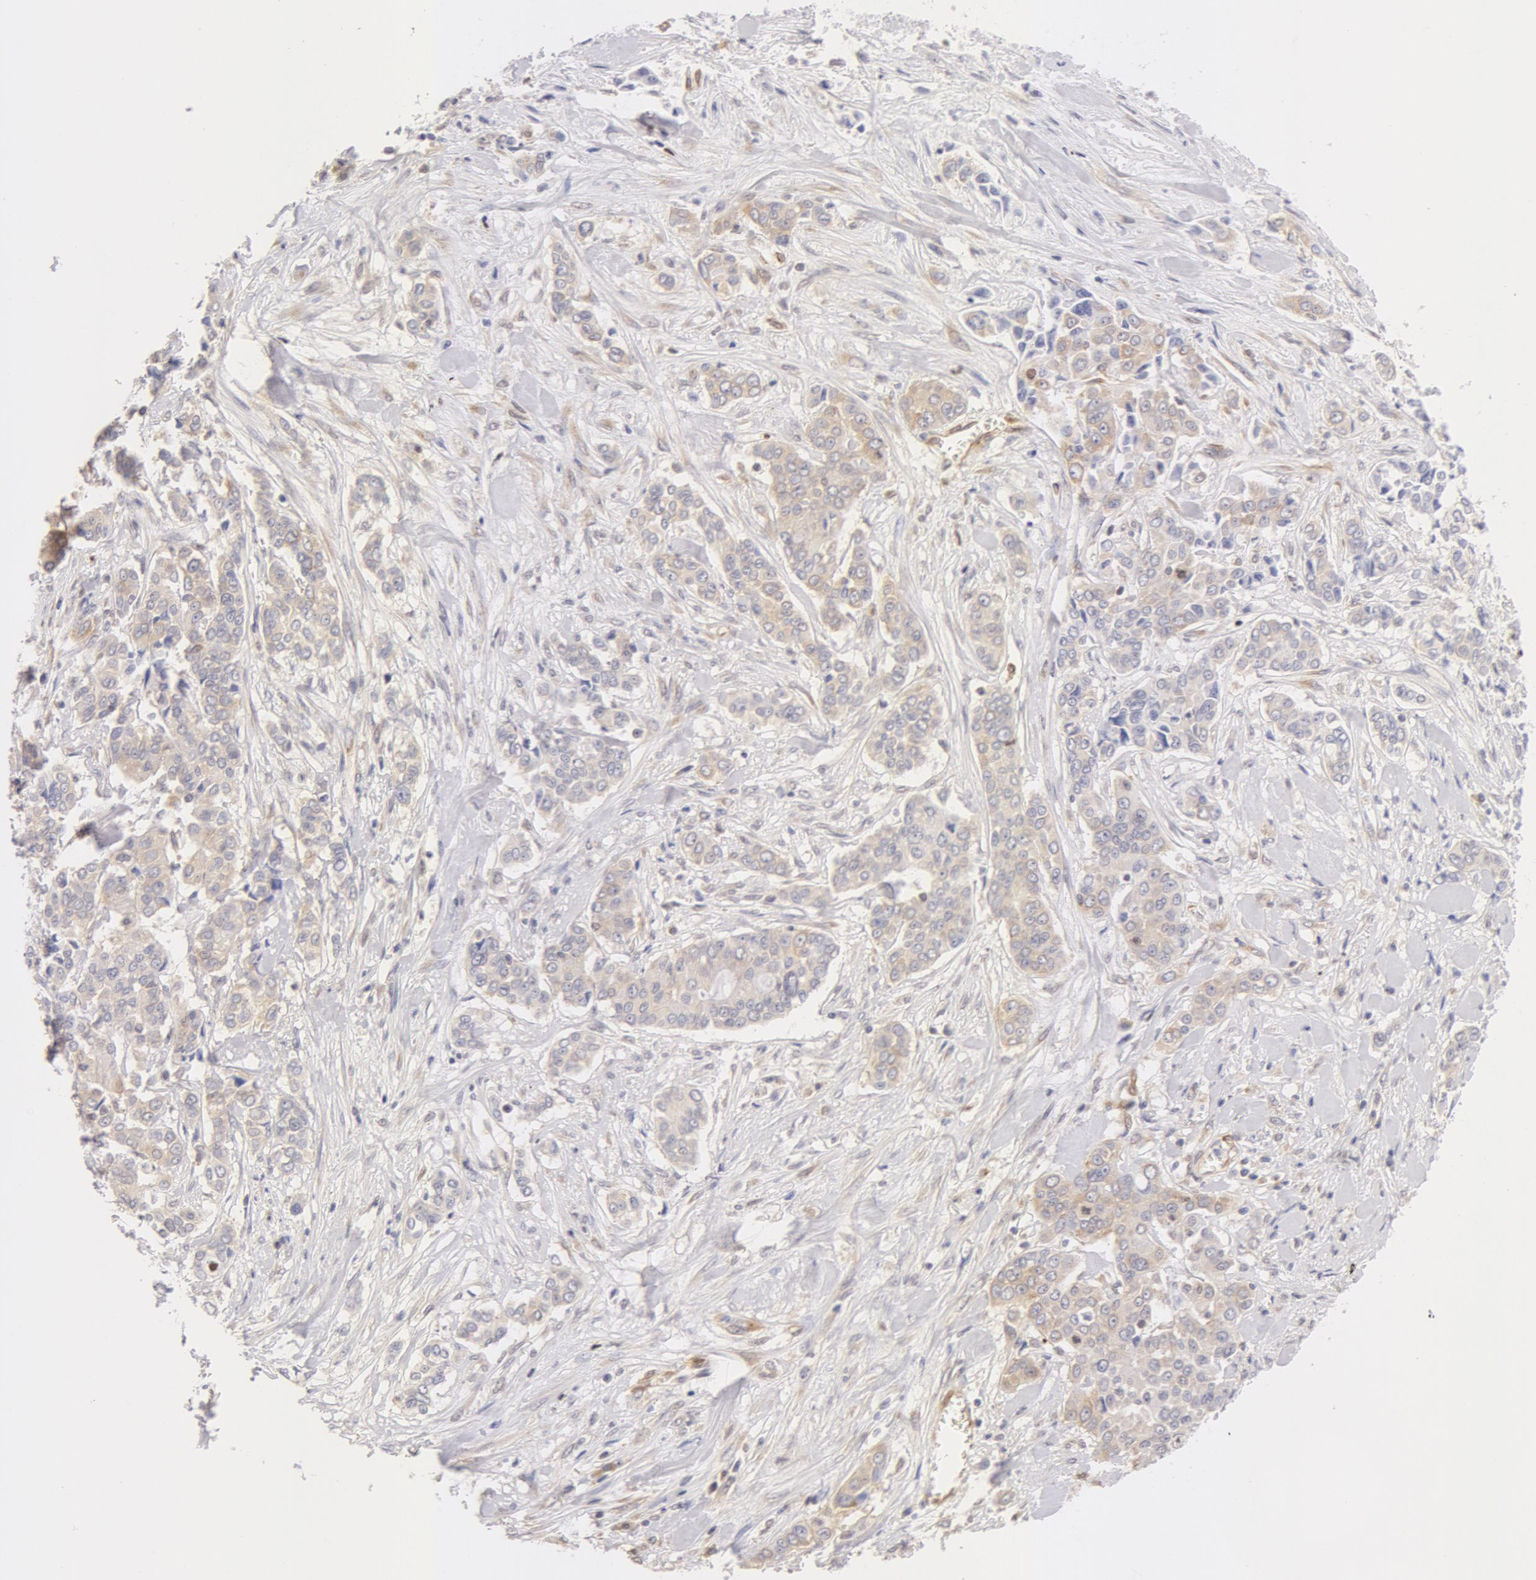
{"staining": {"intensity": "negative", "quantity": "none", "location": "none"}, "tissue": "pancreatic cancer", "cell_type": "Tumor cells", "image_type": "cancer", "snomed": [{"axis": "morphology", "description": "Adenocarcinoma, NOS"}, {"axis": "topography", "description": "Pancreas"}], "caption": "This is an immunohistochemistry (IHC) histopathology image of human pancreatic adenocarcinoma. There is no expression in tumor cells.", "gene": "DDX3Y", "patient": {"sex": "female", "age": 52}}